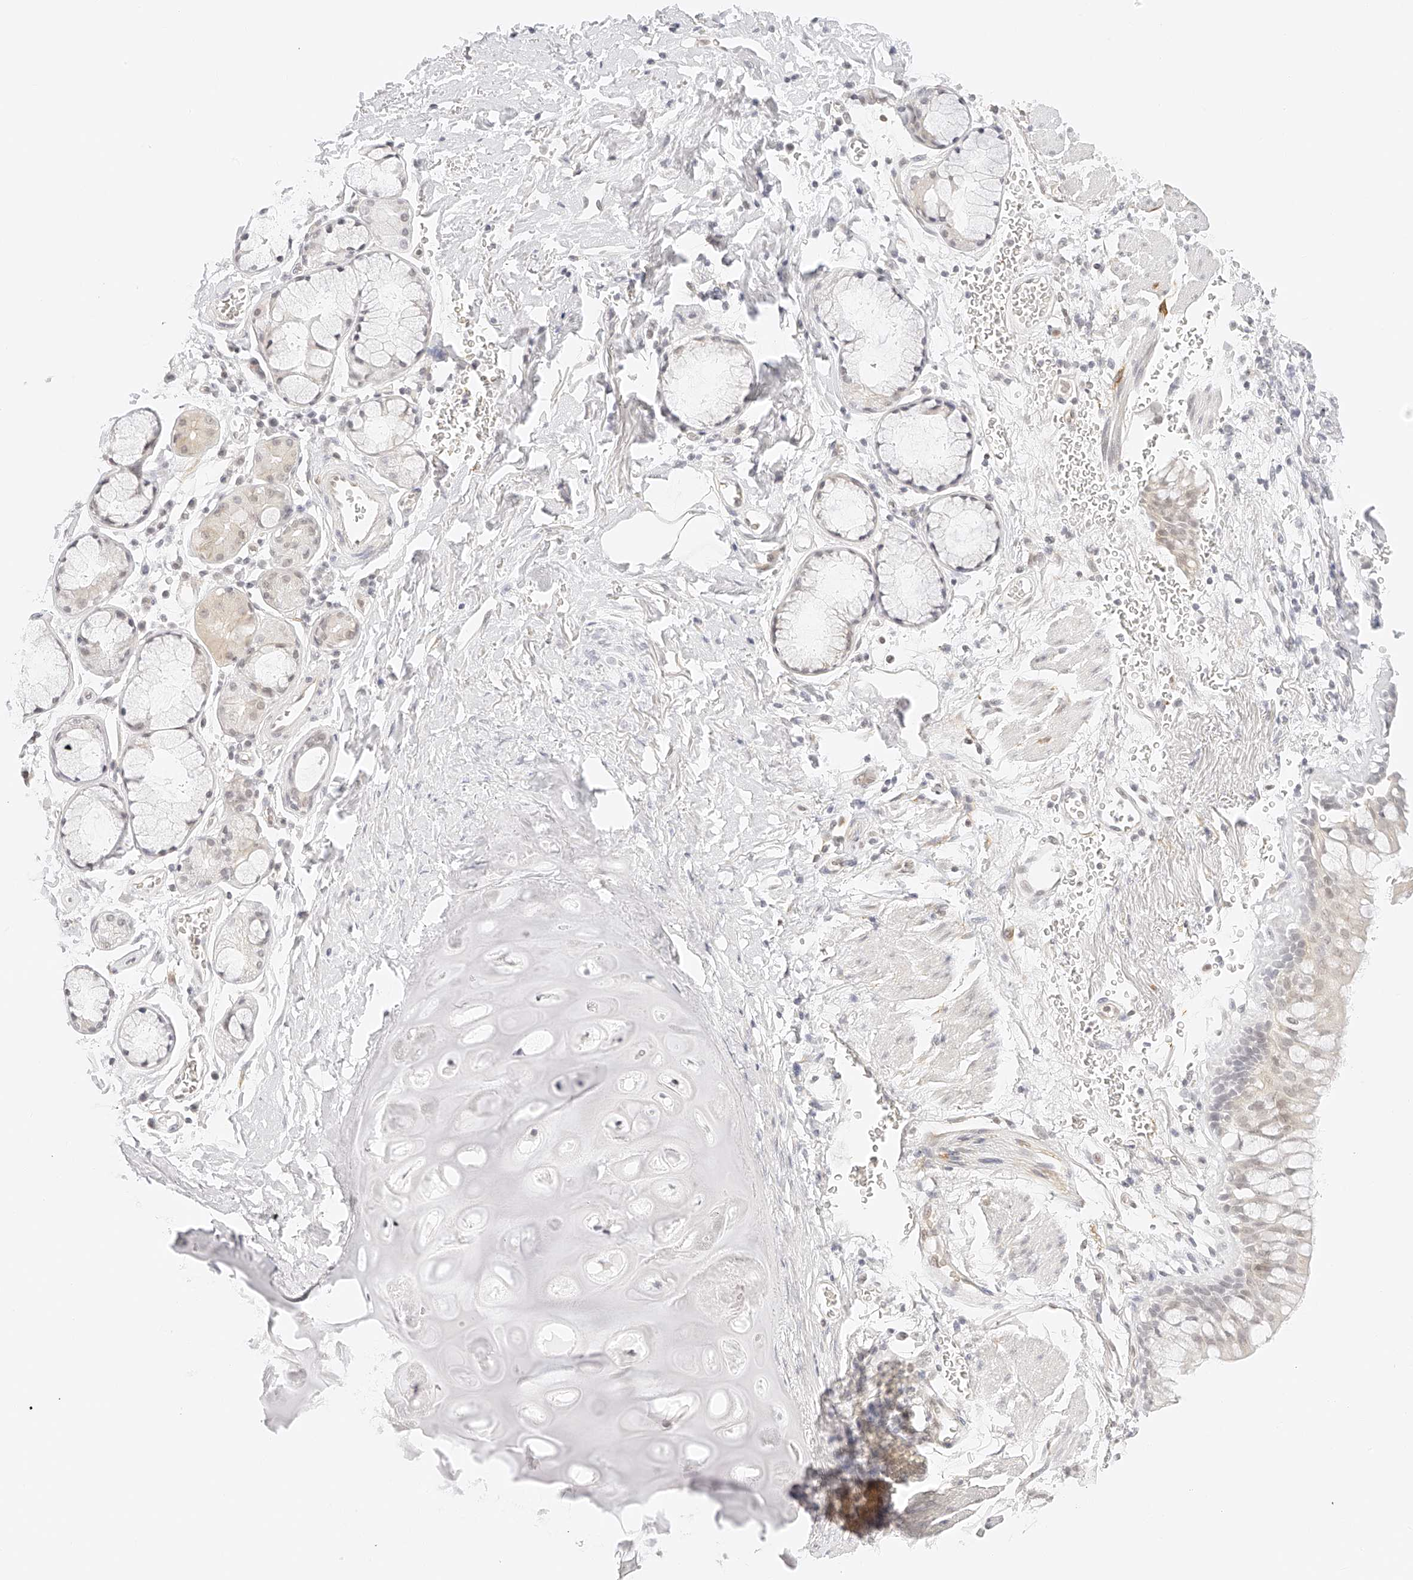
{"staining": {"intensity": "negative", "quantity": "none", "location": "none"}, "tissue": "bronchus", "cell_type": "Respiratory epithelial cells", "image_type": "normal", "snomed": [{"axis": "morphology", "description": "Normal tissue, NOS"}, {"axis": "topography", "description": "Cartilage tissue"}, {"axis": "topography", "description": "Bronchus"}], "caption": "Immunohistochemistry micrograph of normal human bronchus stained for a protein (brown), which exhibits no staining in respiratory epithelial cells.", "gene": "ZFP69", "patient": {"sex": "female", "age": 53}}